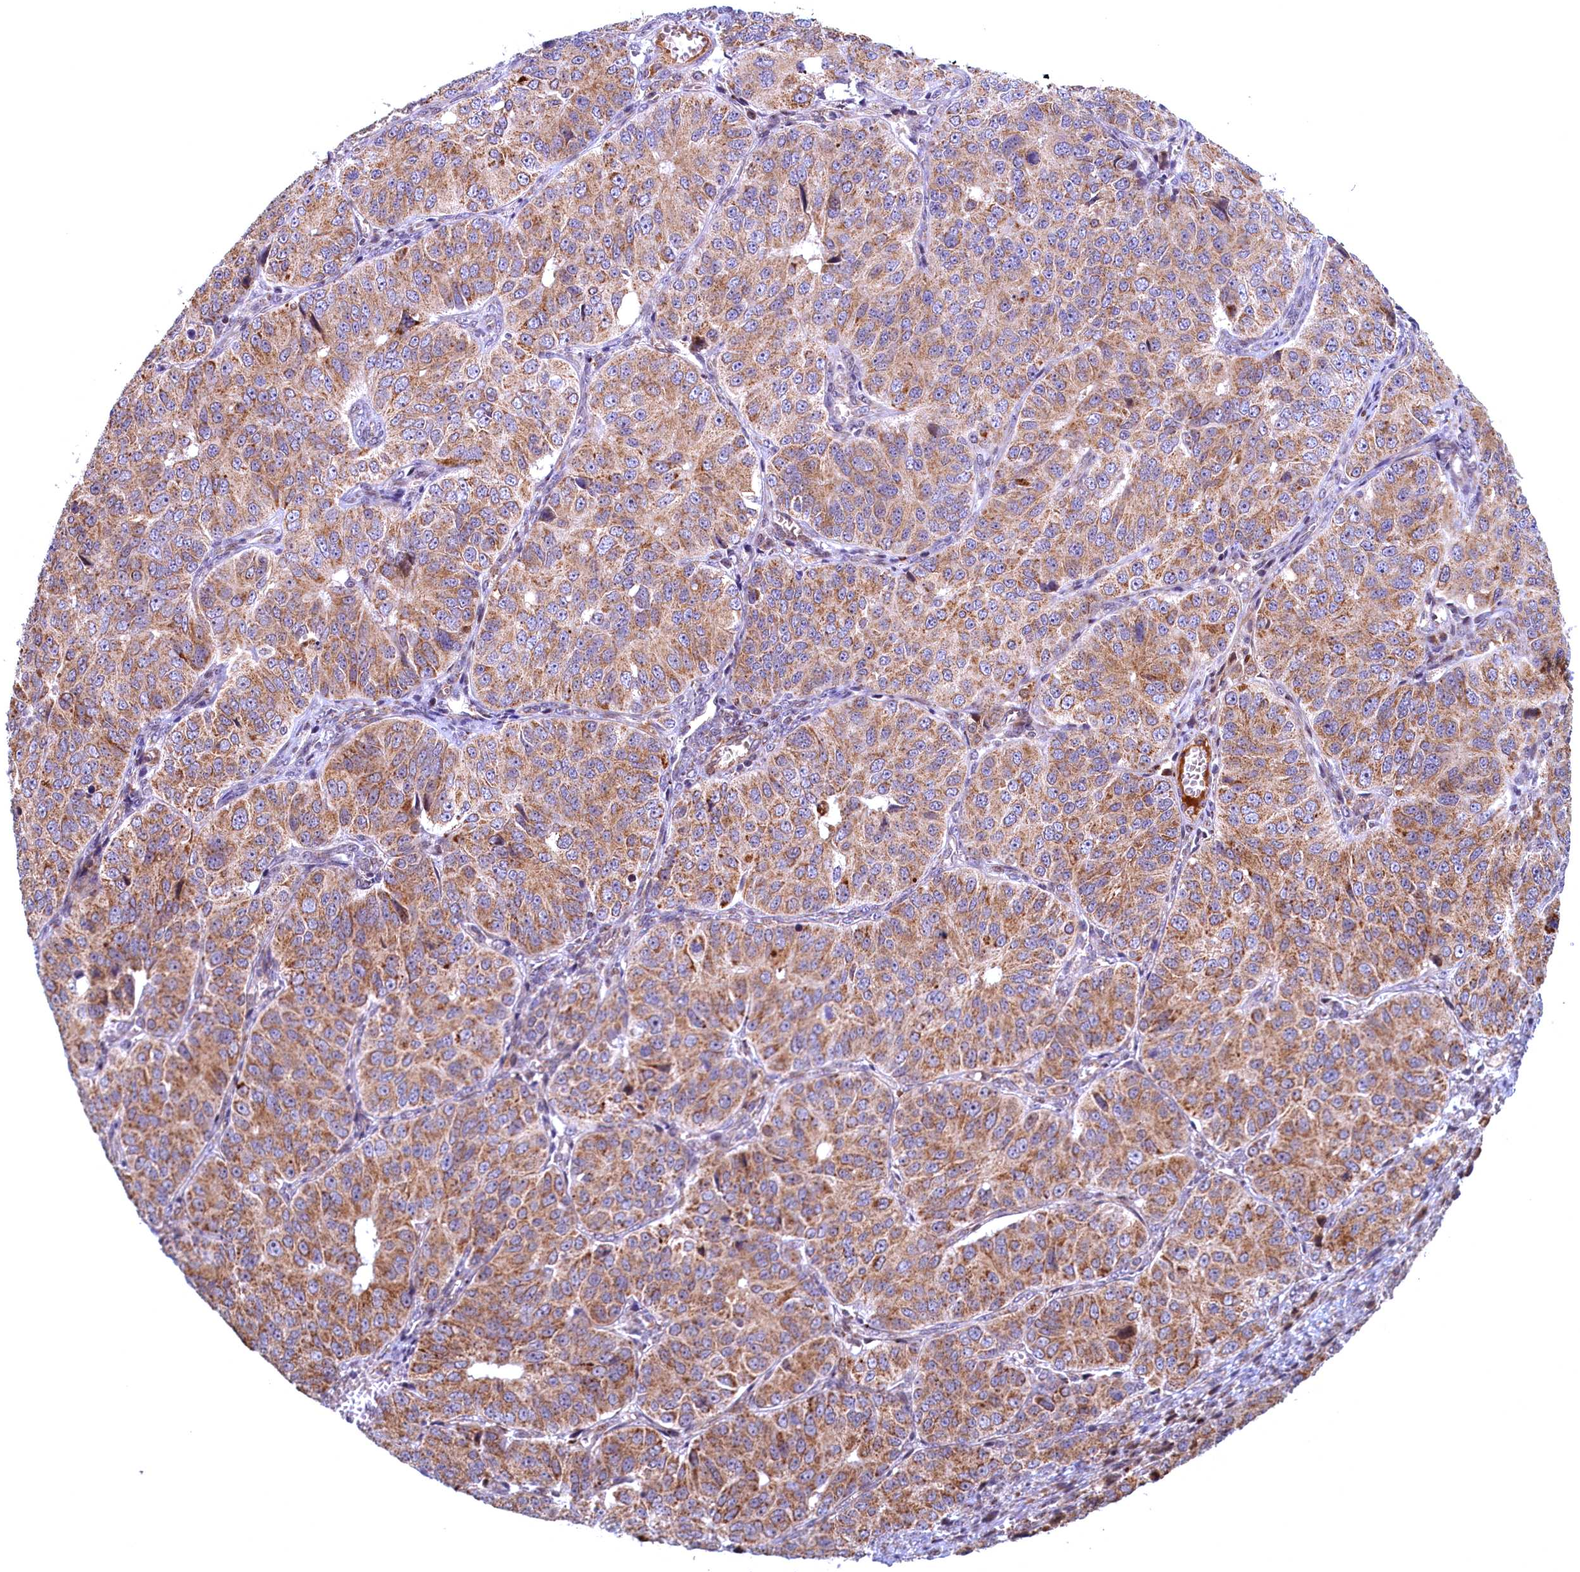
{"staining": {"intensity": "moderate", "quantity": ">75%", "location": "cytoplasmic/membranous"}, "tissue": "ovarian cancer", "cell_type": "Tumor cells", "image_type": "cancer", "snomed": [{"axis": "morphology", "description": "Carcinoma, endometroid"}, {"axis": "topography", "description": "Ovary"}], "caption": "DAB (3,3'-diaminobenzidine) immunohistochemical staining of human ovarian cancer (endometroid carcinoma) reveals moderate cytoplasmic/membranous protein expression in approximately >75% of tumor cells. (brown staining indicates protein expression, while blue staining denotes nuclei).", "gene": "PLA2G10", "patient": {"sex": "female", "age": 51}}